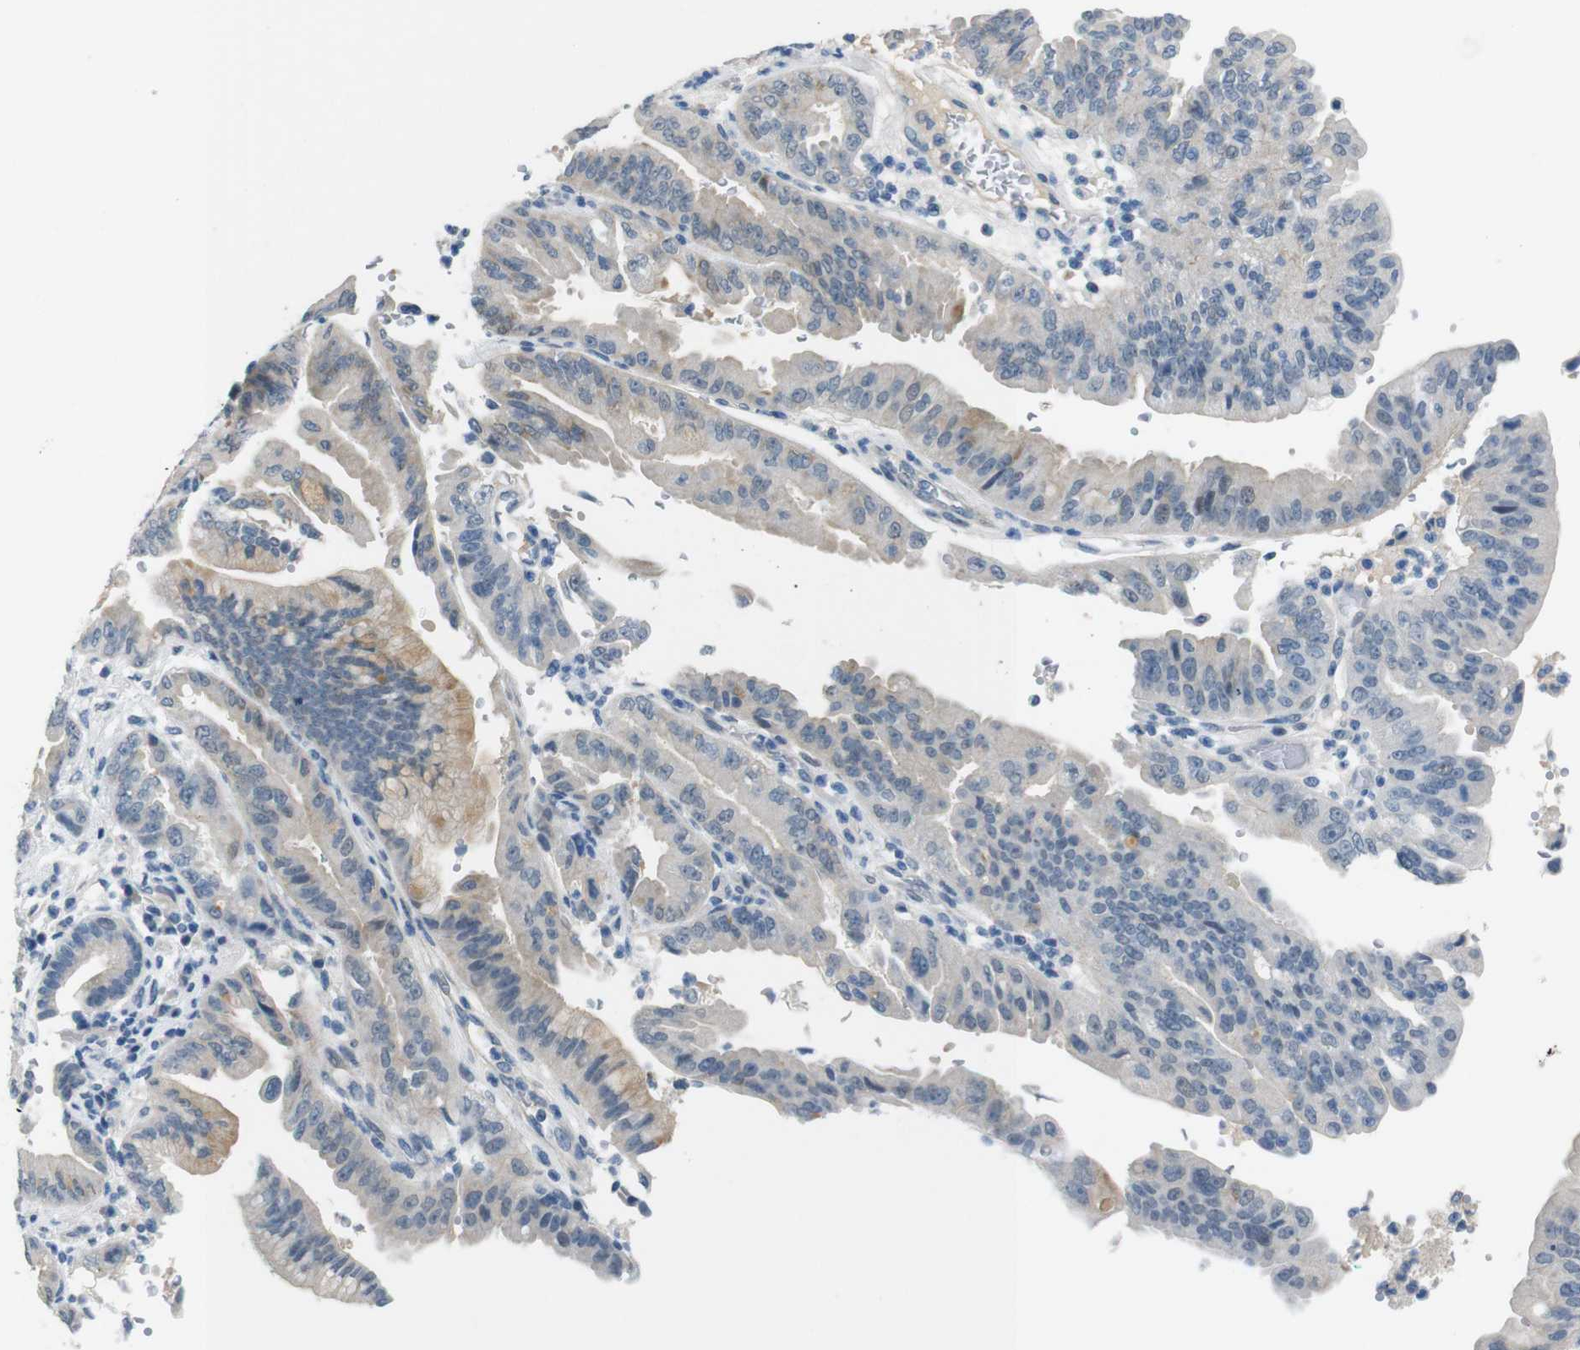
{"staining": {"intensity": "weak", "quantity": "25%-75%", "location": "cytoplasmic/membranous"}, "tissue": "pancreatic cancer", "cell_type": "Tumor cells", "image_type": "cancer", "snomed": [{"axis": "morphology", "description": "Adenocarcinoma, NOS"}, {"axis": "topography", "description": "Pancreas"}], "caption": "Immunohistochemical staining of human pancreatic cancer reveals low levels of weak cytoplasmic/membranous positivity in approximately 25%-75% of tumor cells. Ihc stains the protein of interest in brown and the nuclei are stained blue.", "gene": "HRH2", "patient": {"sex": "male", "age": 70}}